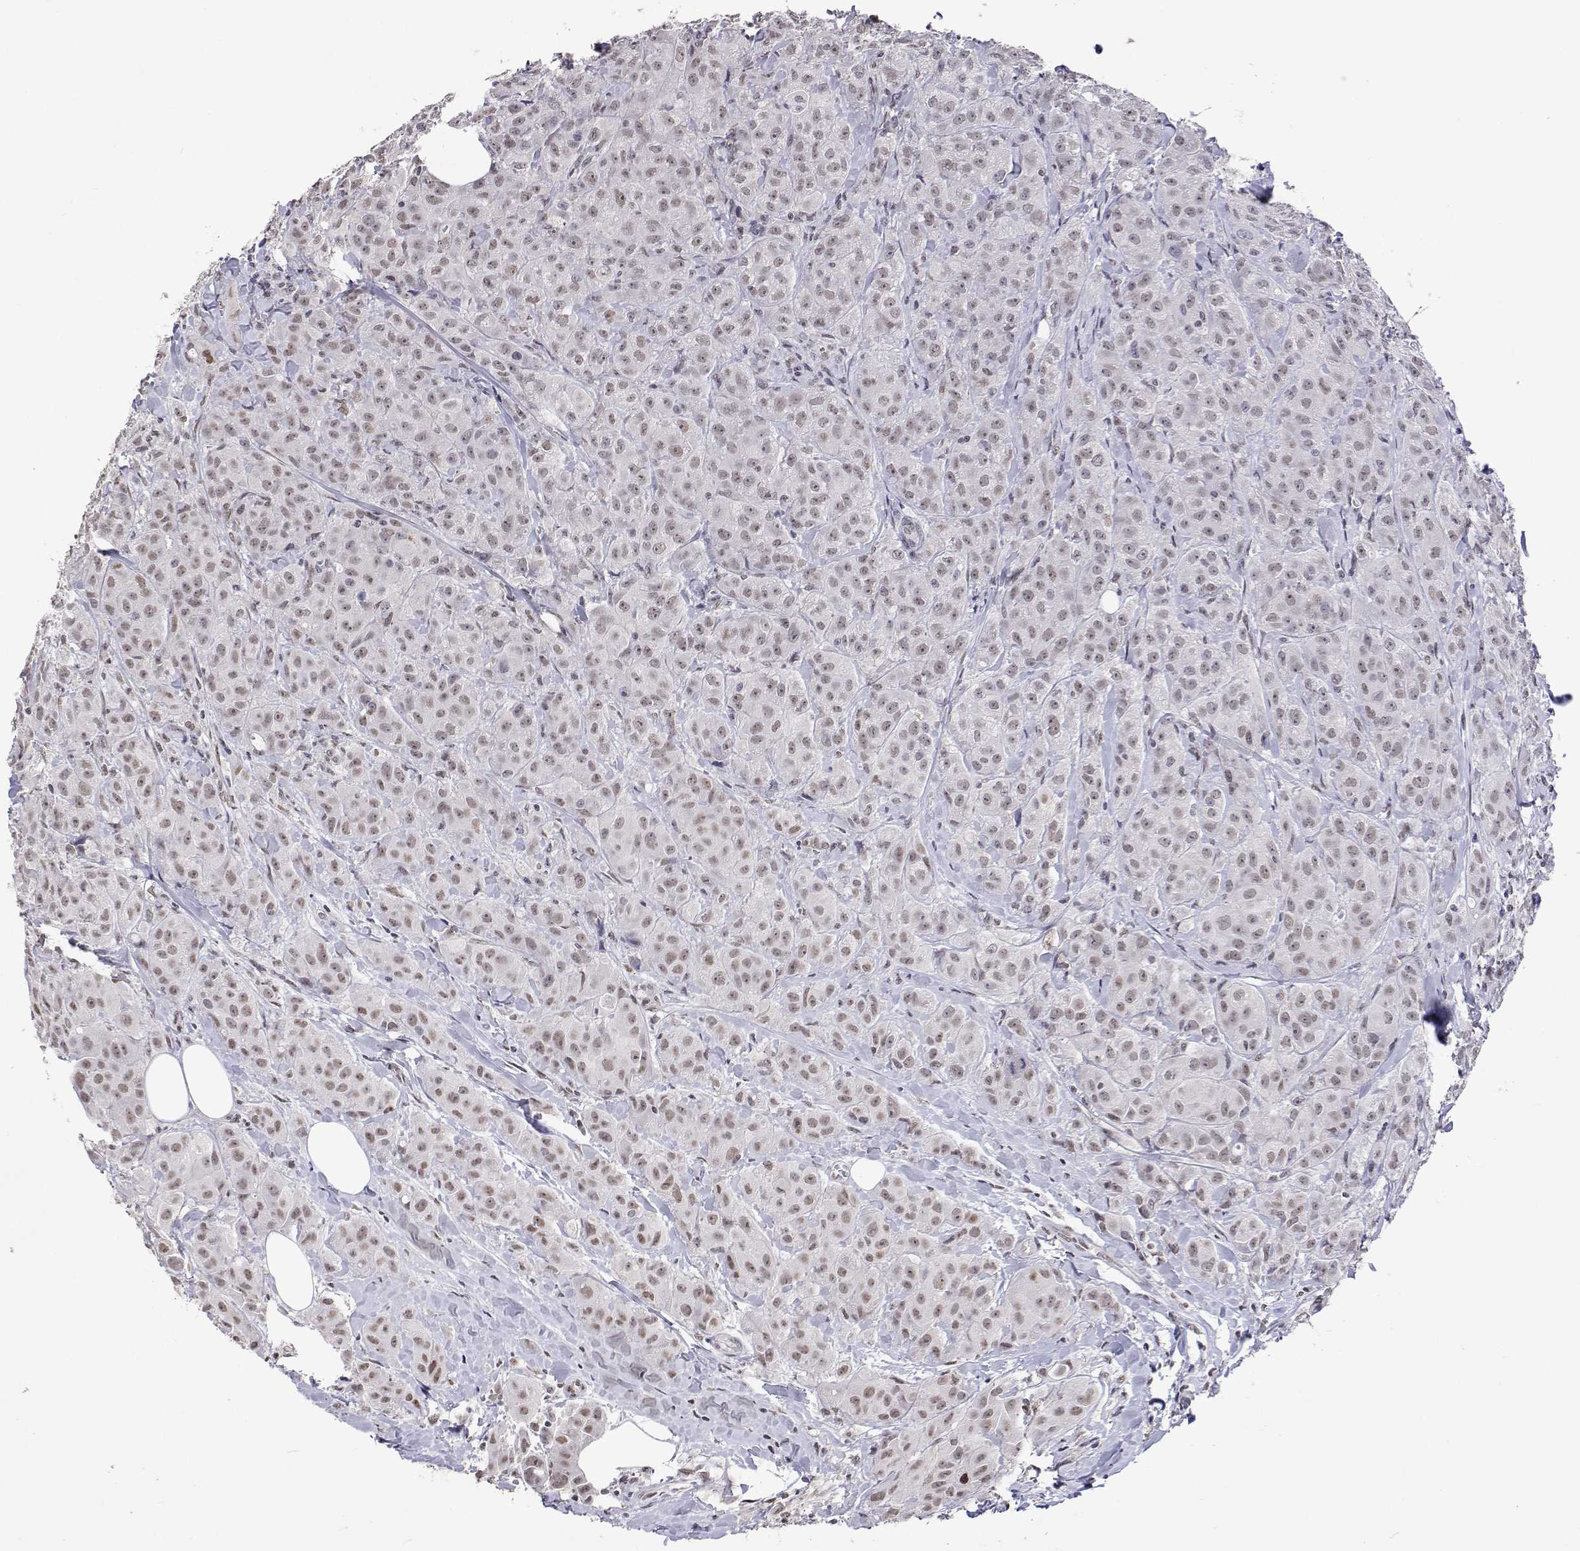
{"staining": {"intensity": "weak", "quantity": ">75%", "location": "nuclear"}, "tissue": "breast cancer", "cell_type": "Tumor cells", "image_type": "cancer", "snomed": [{"axis": "morphology", "description": "Duct carcinoma"}, {"axis": "topography", "description": "Breast"}], "caption": "Breast cancer stained with DAB IHC displays low levels of weak nuclear expression in approximately >75% of tumor cells.", "gene": "HNRNPA0", "patient": {"sex": "female", "age": 43}}